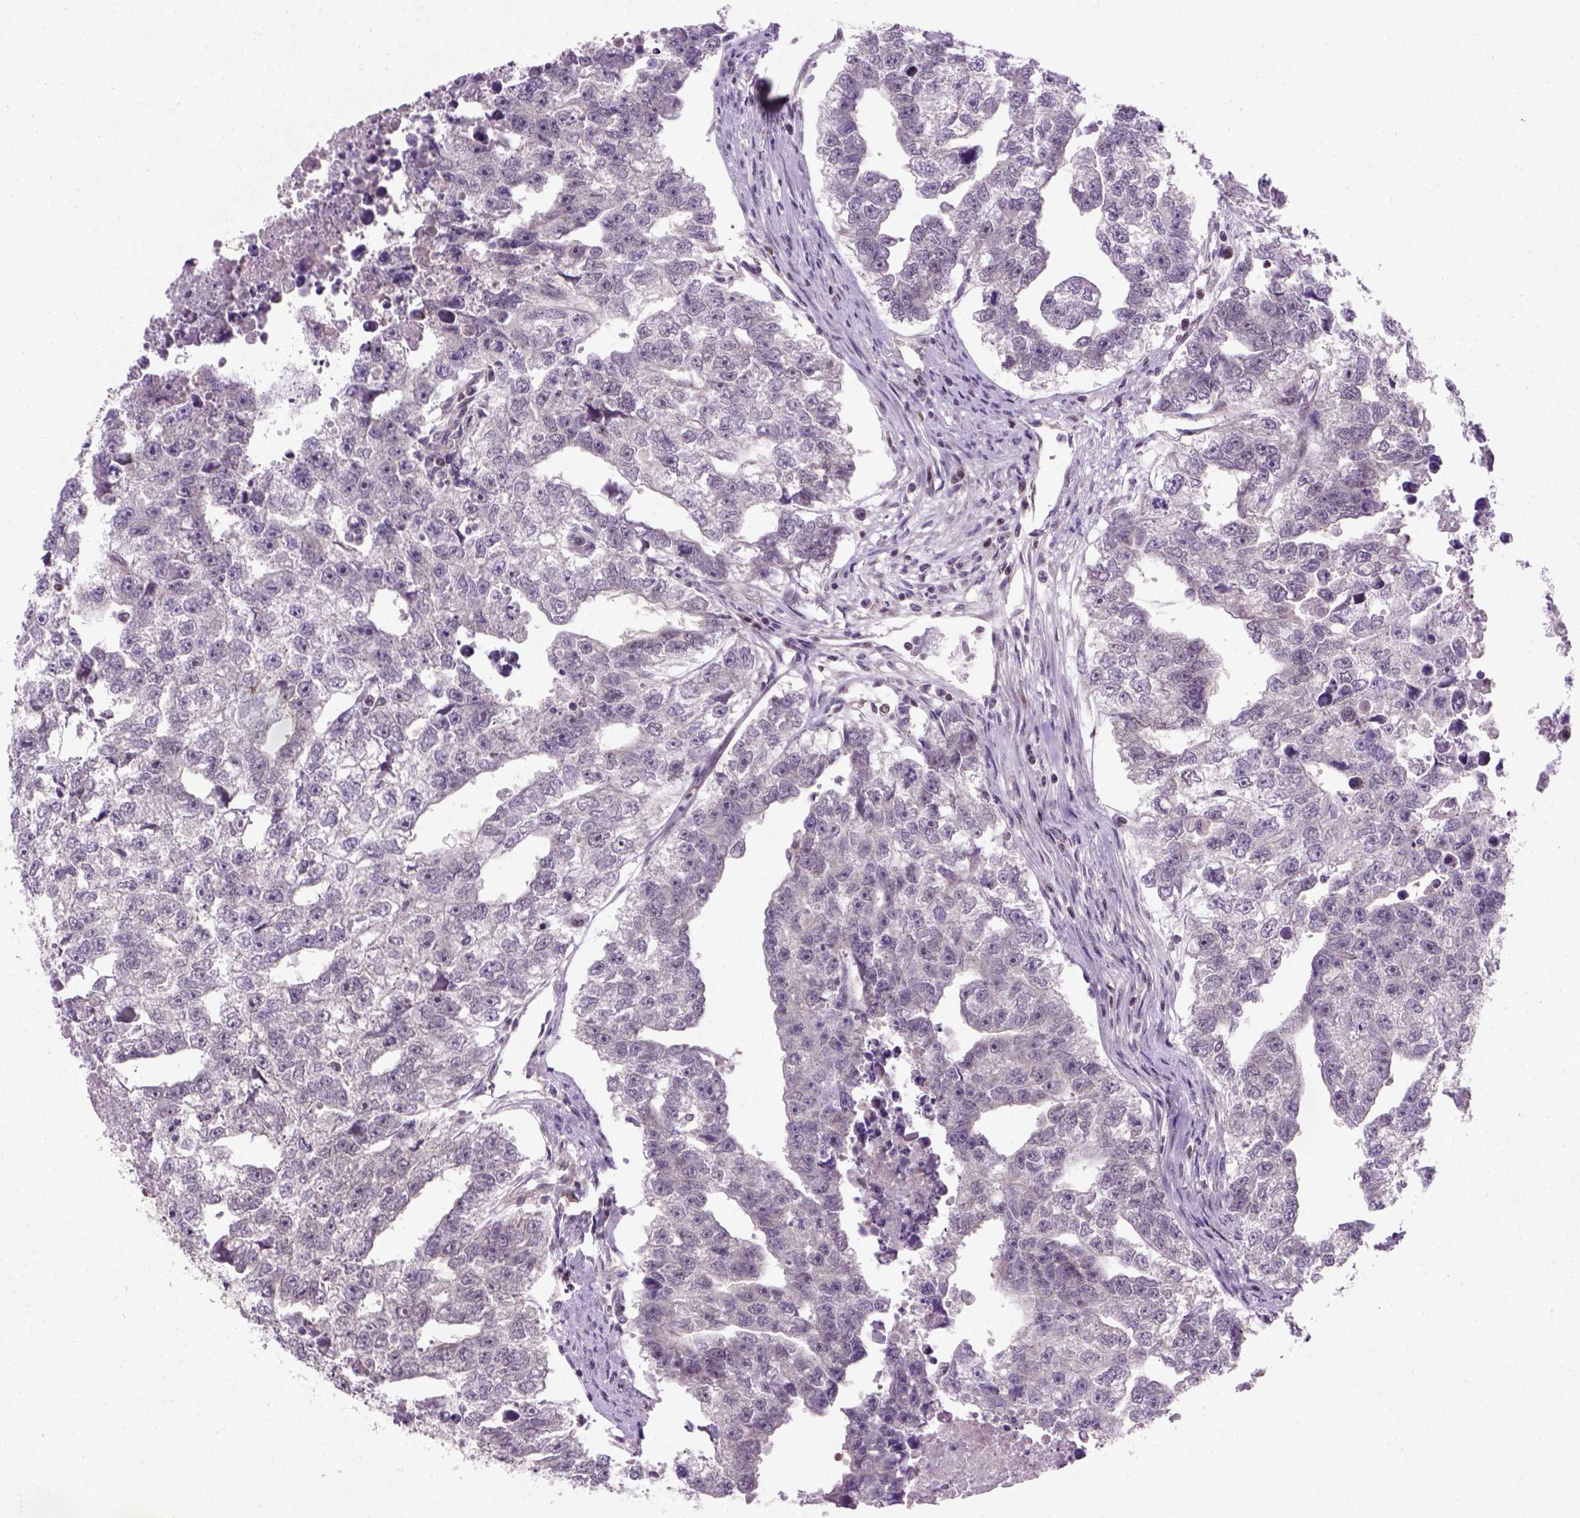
{"staining": {"intensity": "weak", "quantity": "<25%", "location": "nuclear"}, "tissue": "testis cancer", "cell_type": "Tumor cells", "image_type": "cancer", "snomed": [{"axis": "morphology", "description": "Carcinoma, Embryonal, NOS"}, {"axis": "morphology", "description": "Teratoma, malignant, NOS"}, {"axis": "topography", "description": "Testis"}], "caption": "Testis cancer stained for a protein using immunohistochemistry (IHC) exhibits no positivity tumor cells.", "gene": "MGMT", "patient": {"sex": "male", "age": 44}}